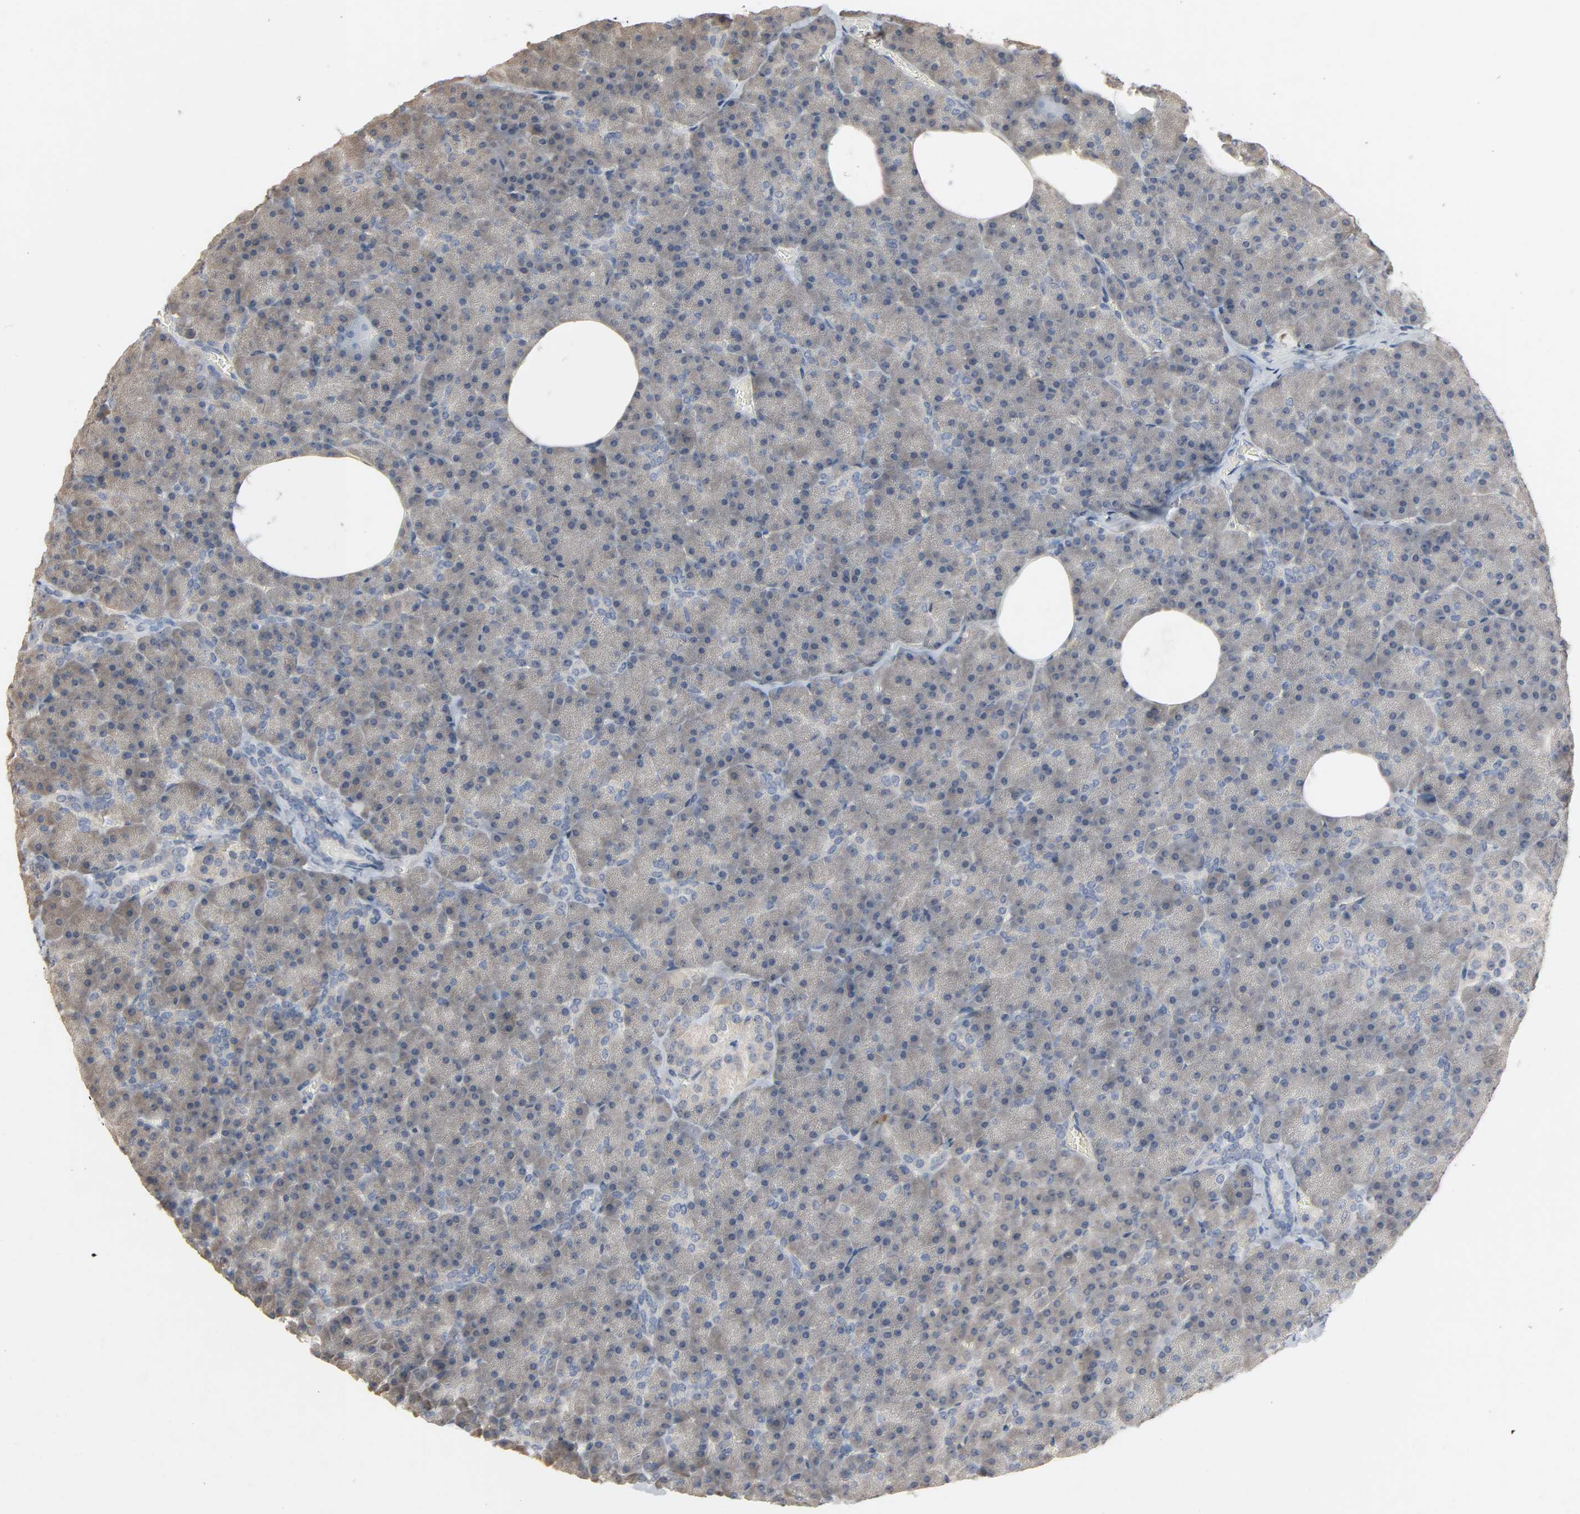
{"staining": {"intensity": "weak", "quantity": ">75%", "location": "cytoplasmic/membranous"}, "tissue": "pancreas", "cell_type": "Exocrine glandular cells", "image_type": "normal", "snomed": [{"axis": "morphology", "description": "Normal tissue, NOS"}, {"axis": "topography", "description": "Pancreas"}], "caption": "The photomicrograph reveals immunohistochemical staining of benign pancreas. There is weak cytoplasmic/membranous expression is appreciated in approximately >75% of exocrine glandular cells. (IHC, brightfield microscopy, high magnification).", "gene": "CD4", "patient": {"sex": "female", "age": 35}}